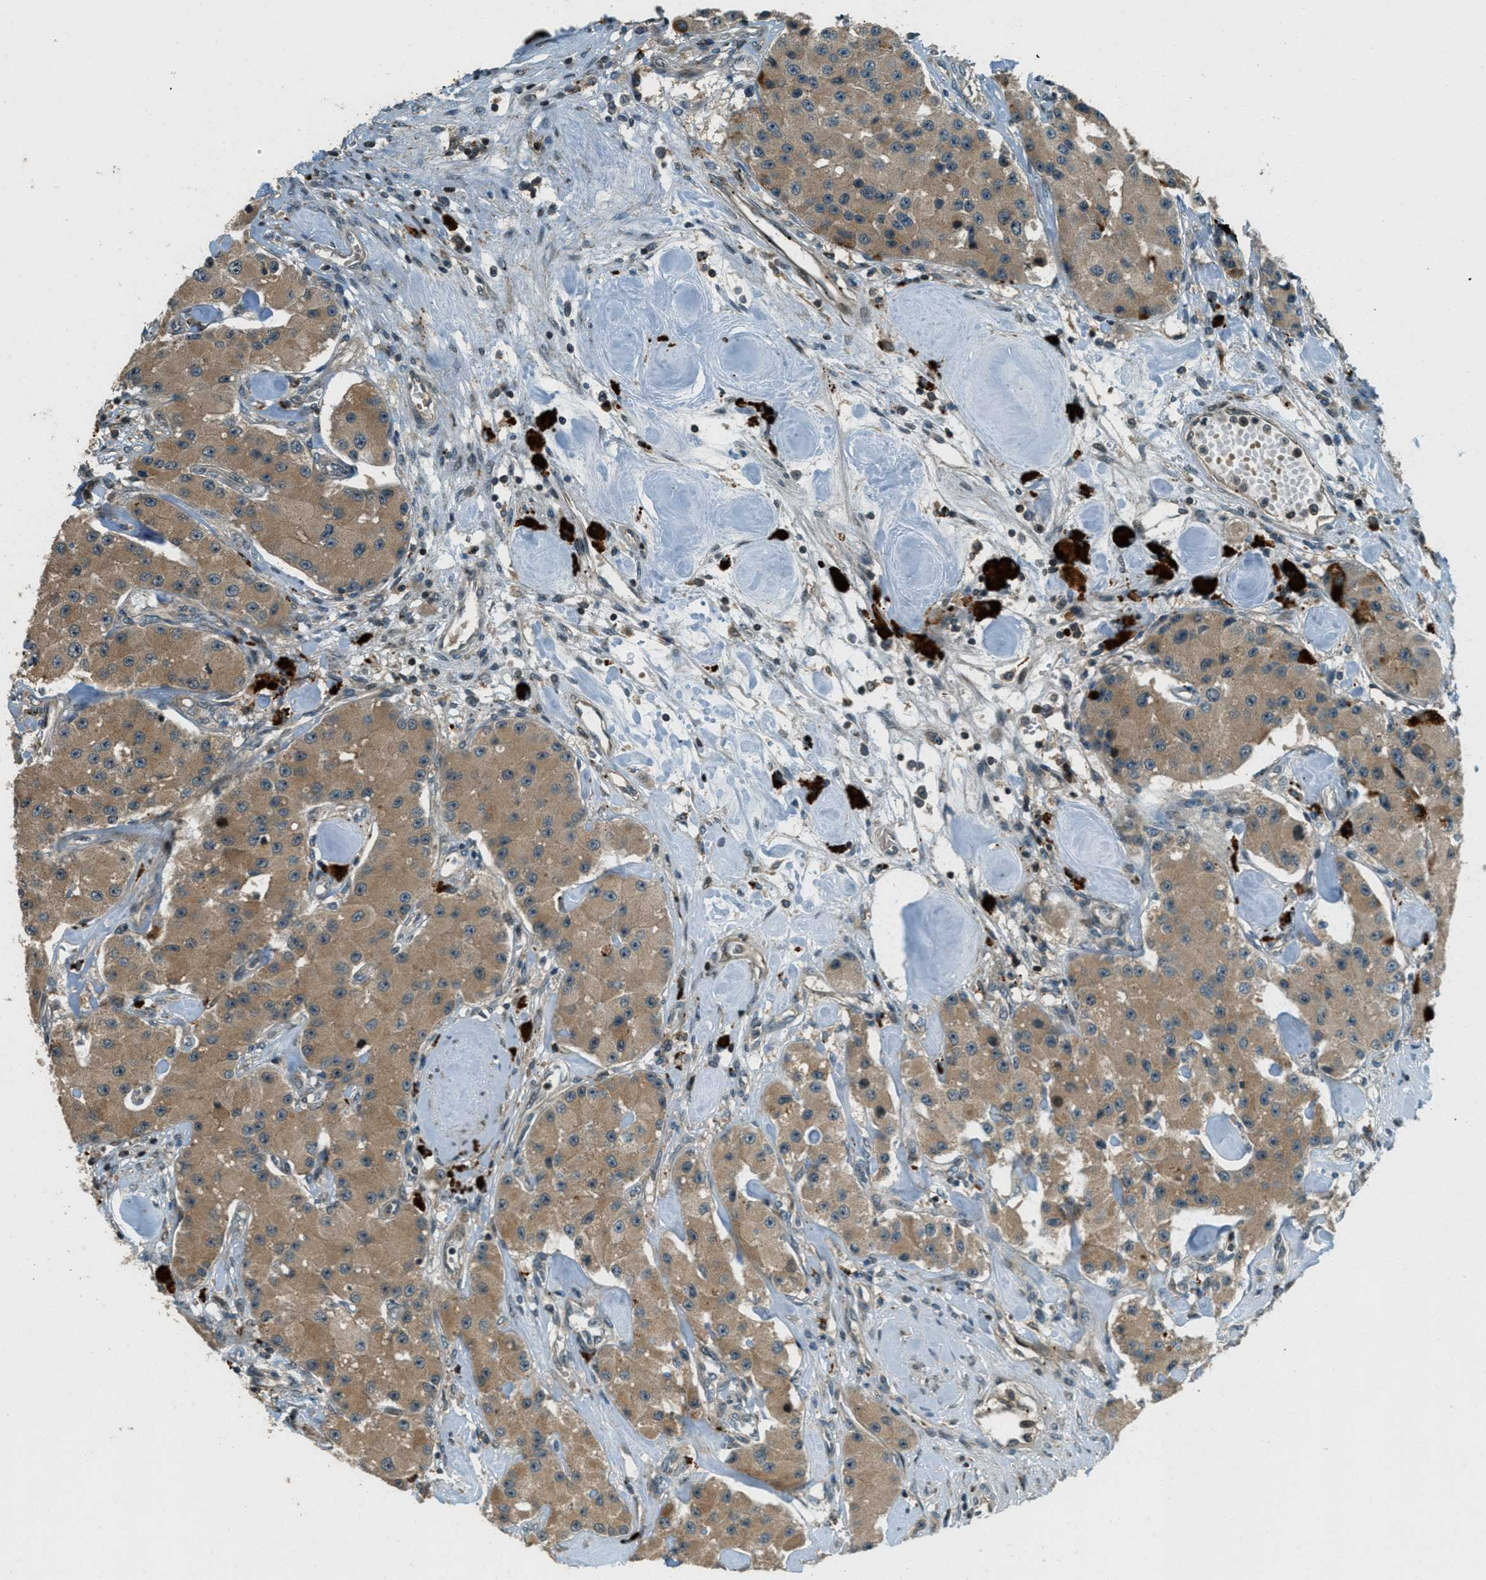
{"staining": {"intensity": "moderate", "quantity": ">75%", "location": "cytoplasmic/membranous"}, "tissue": "carcinoid", "cell_type": "Tumor cells", "image_type": "cancer", "snomed": [{"axis": "morphology", "description": "Carcinoid, malignant, NOS"}, {"axis": "topography", "description": "Pancreas"}], "caption": "This histopathology image reveals immunohistochemistry (IHC) staining of human carcinoid, with medium moderate cytoplasmic/membranous expression in about >75% of tumor cells.", "gene": "PTPN23", "patient": {"sex": "male", "age": 41}}